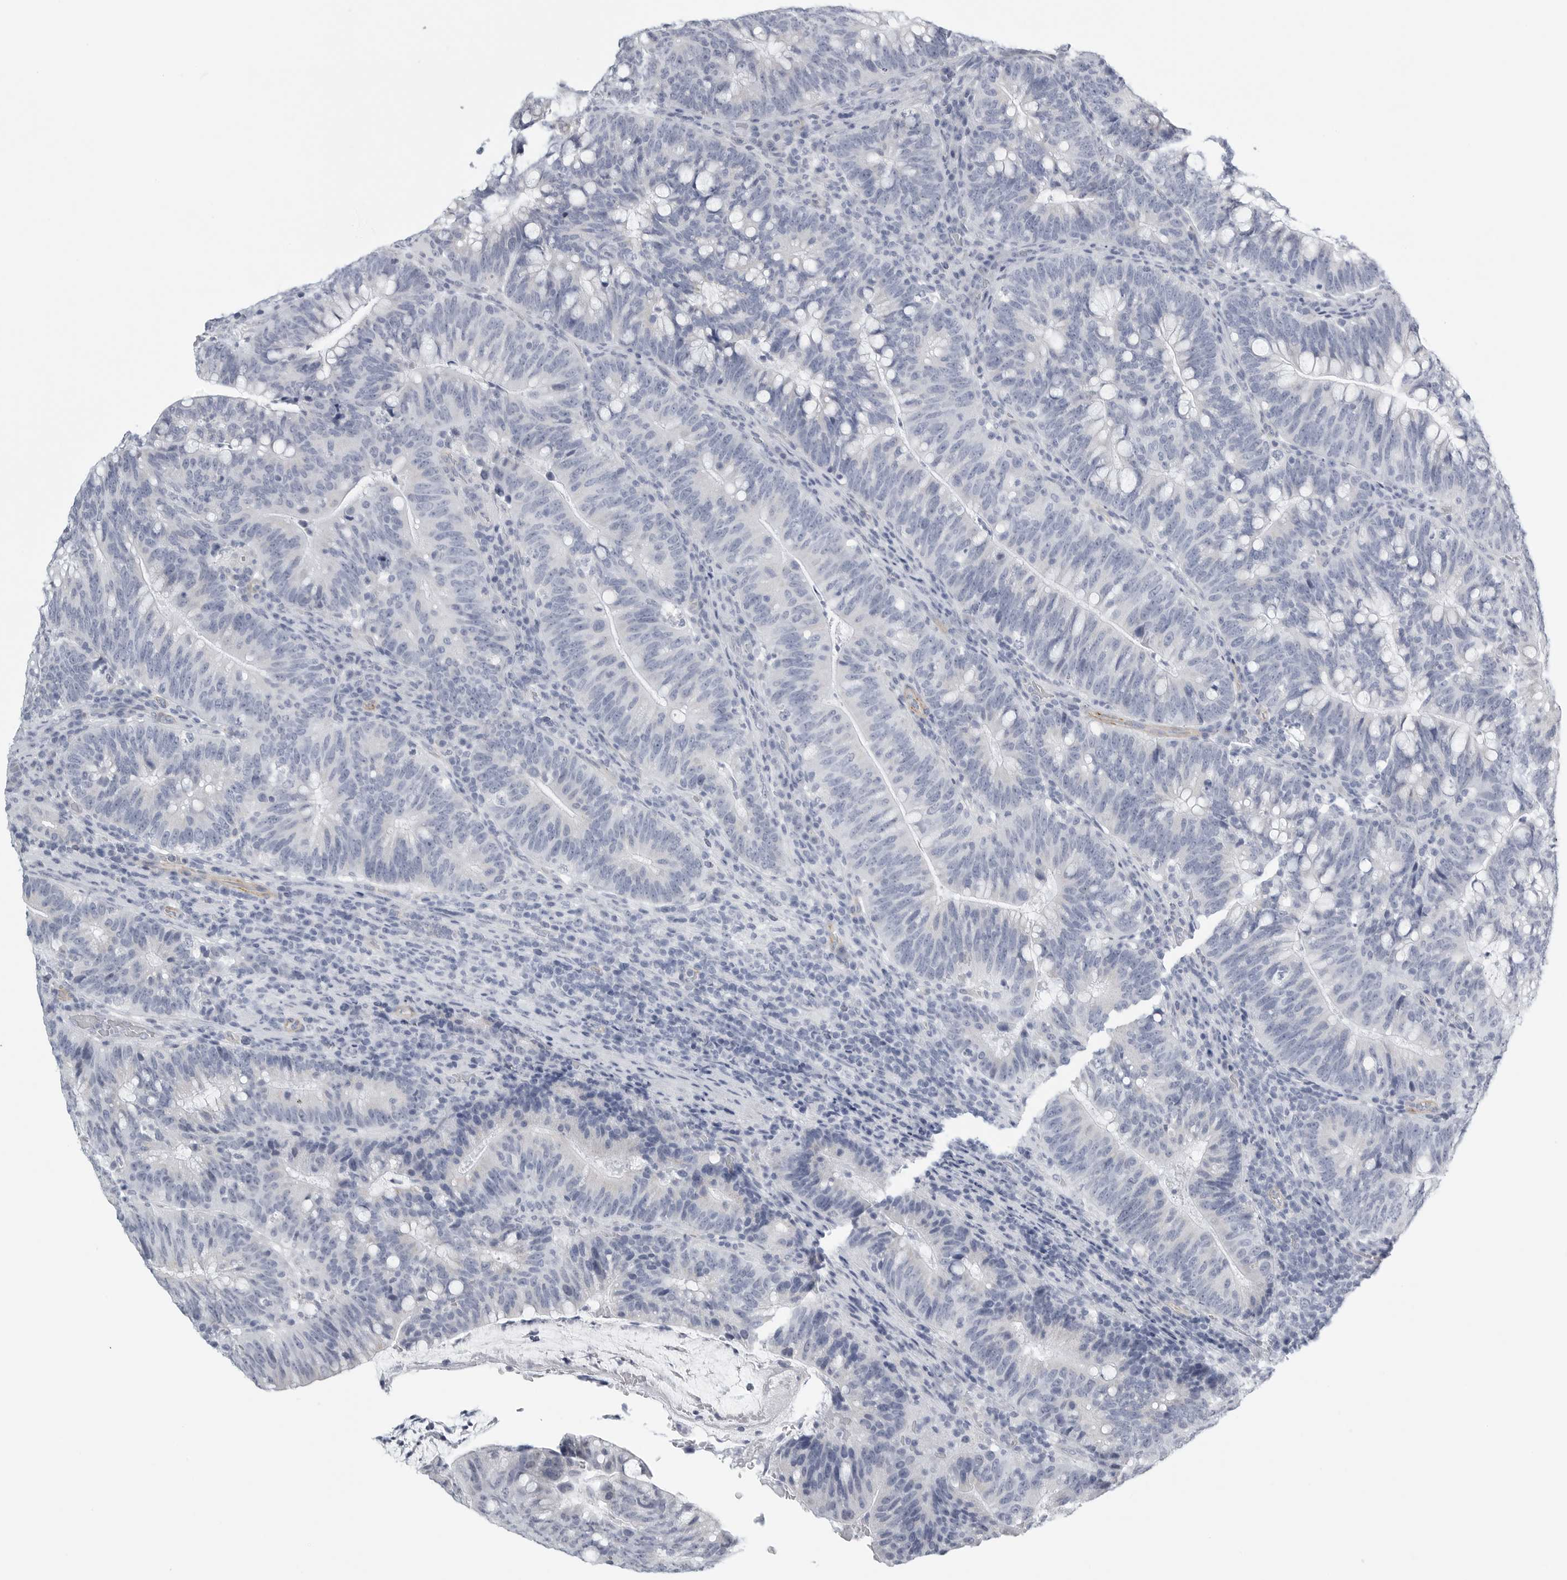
{"staining": {"intensity": "negative", "quantity": "none", "location": "none"}, "tissue": "colorectal cancer", "cell_type": "Tumor cells", "image_type": "cancer", "snomed": [{"axis": "morphology", "description": "Adenocarcinoma, NOS"}, {"axis": "topography", "description": "Colon"}], "caption": "A micrograph of human colorectal cancer (adenocarcinoma) is negative for staining in tumor cells.", "gene": "TNR", "patient": {"sex": "female", "age": 66}}